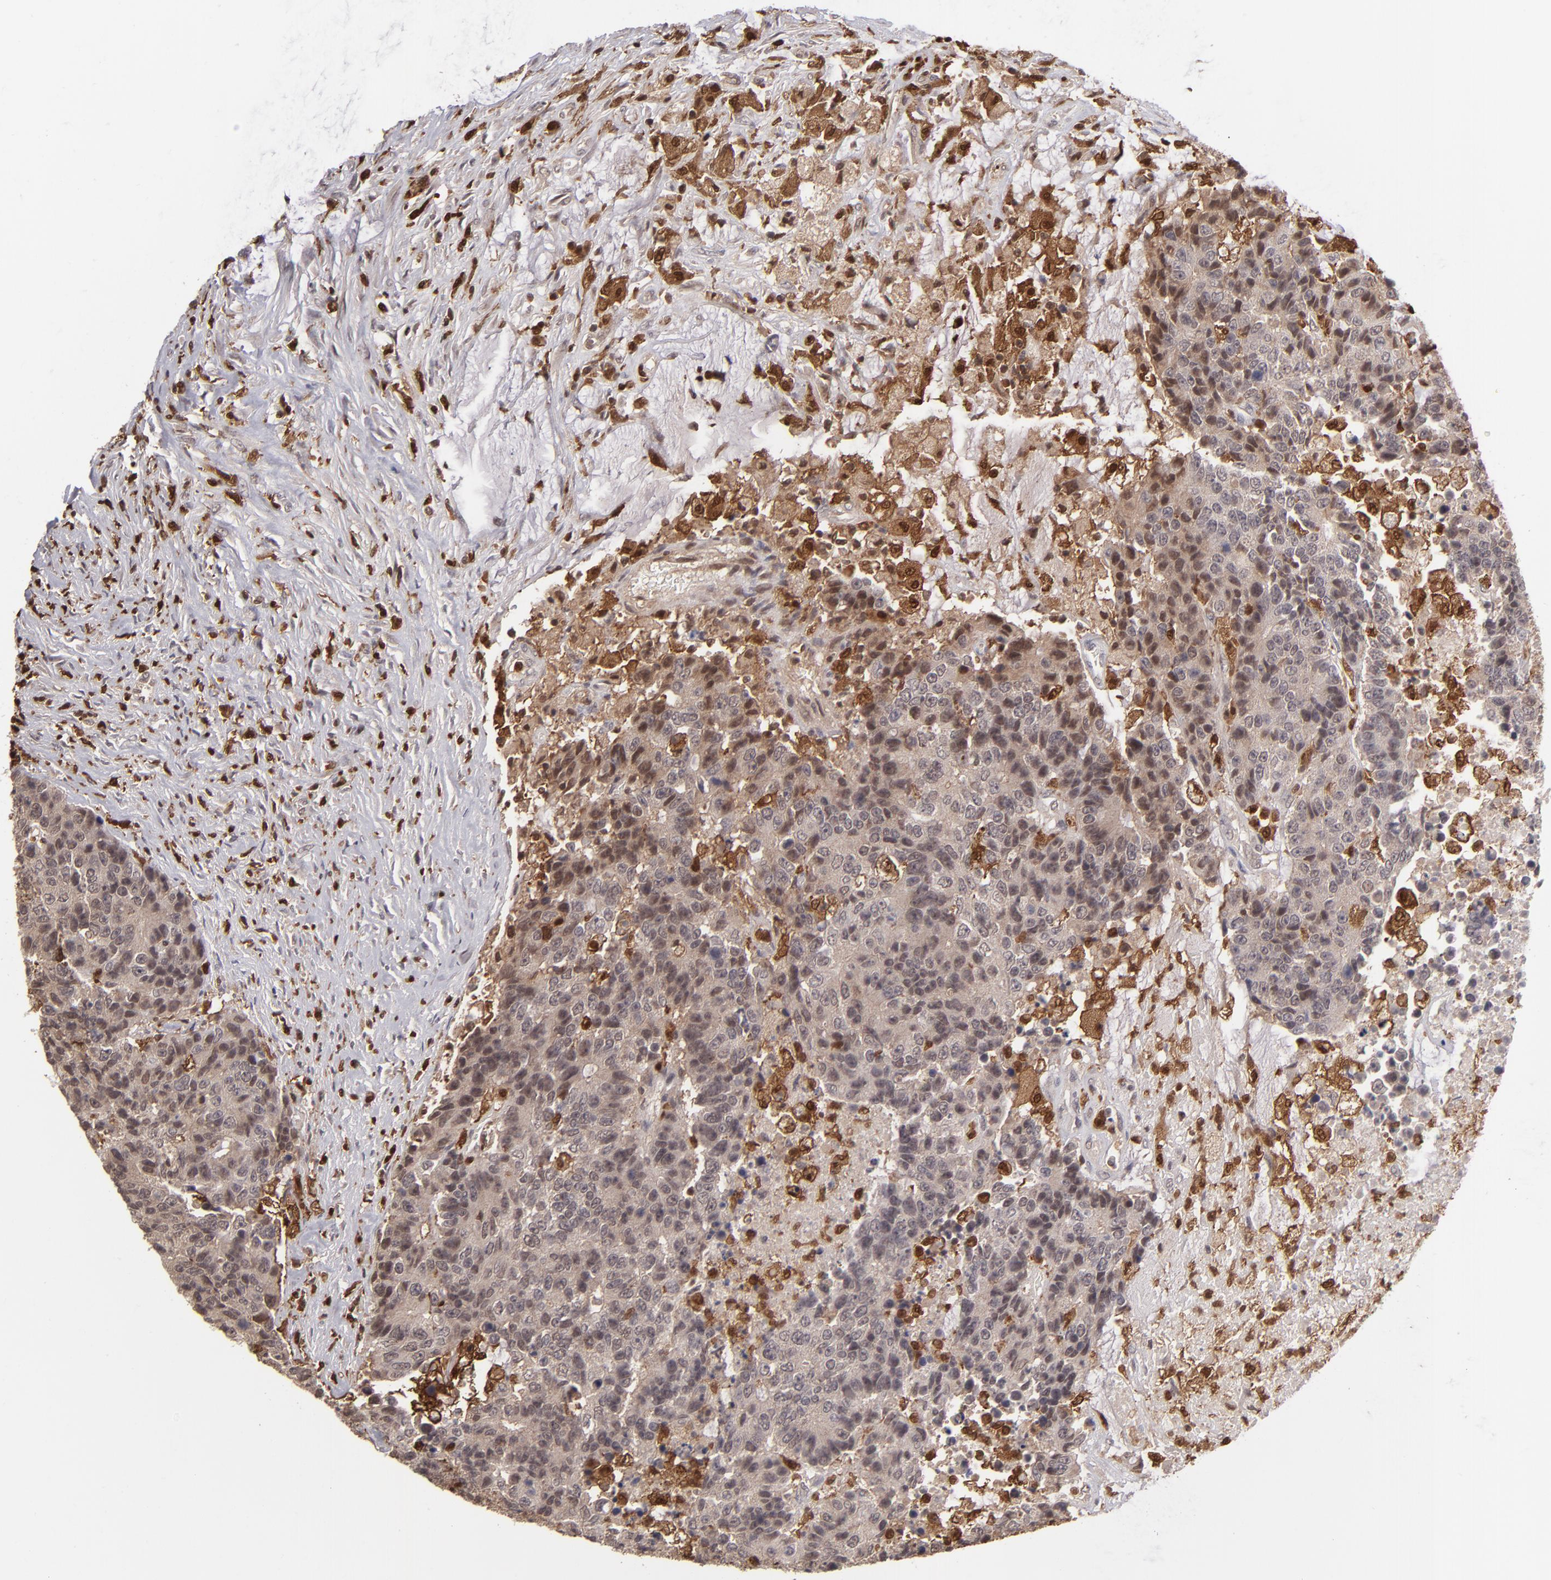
{"staining": {"intensity": "moderate", "quantity": ">75%", "location": "cytoplasmic/membranous,nuclear"}, "tissue": "colorectal cancer", "cell_type": "Tumor cells", "image_type": "cancer", "snomed": [{"axis": "morphology", "description": "Adenocarcinoma, NOS"}, {"axis": "topography", "description": "Colon"}], "caption": "Colorectal cancer stained with IHC shows moderate cytoplasmic/membranous and nuclear staining in about >75% of tumor cells. (DAB (3,3'-diaminobenzidine) IHC with brightfield microscopy, high magnification).", "gene": "GRB2", "patient": {"sex": "female", "age": 86}}